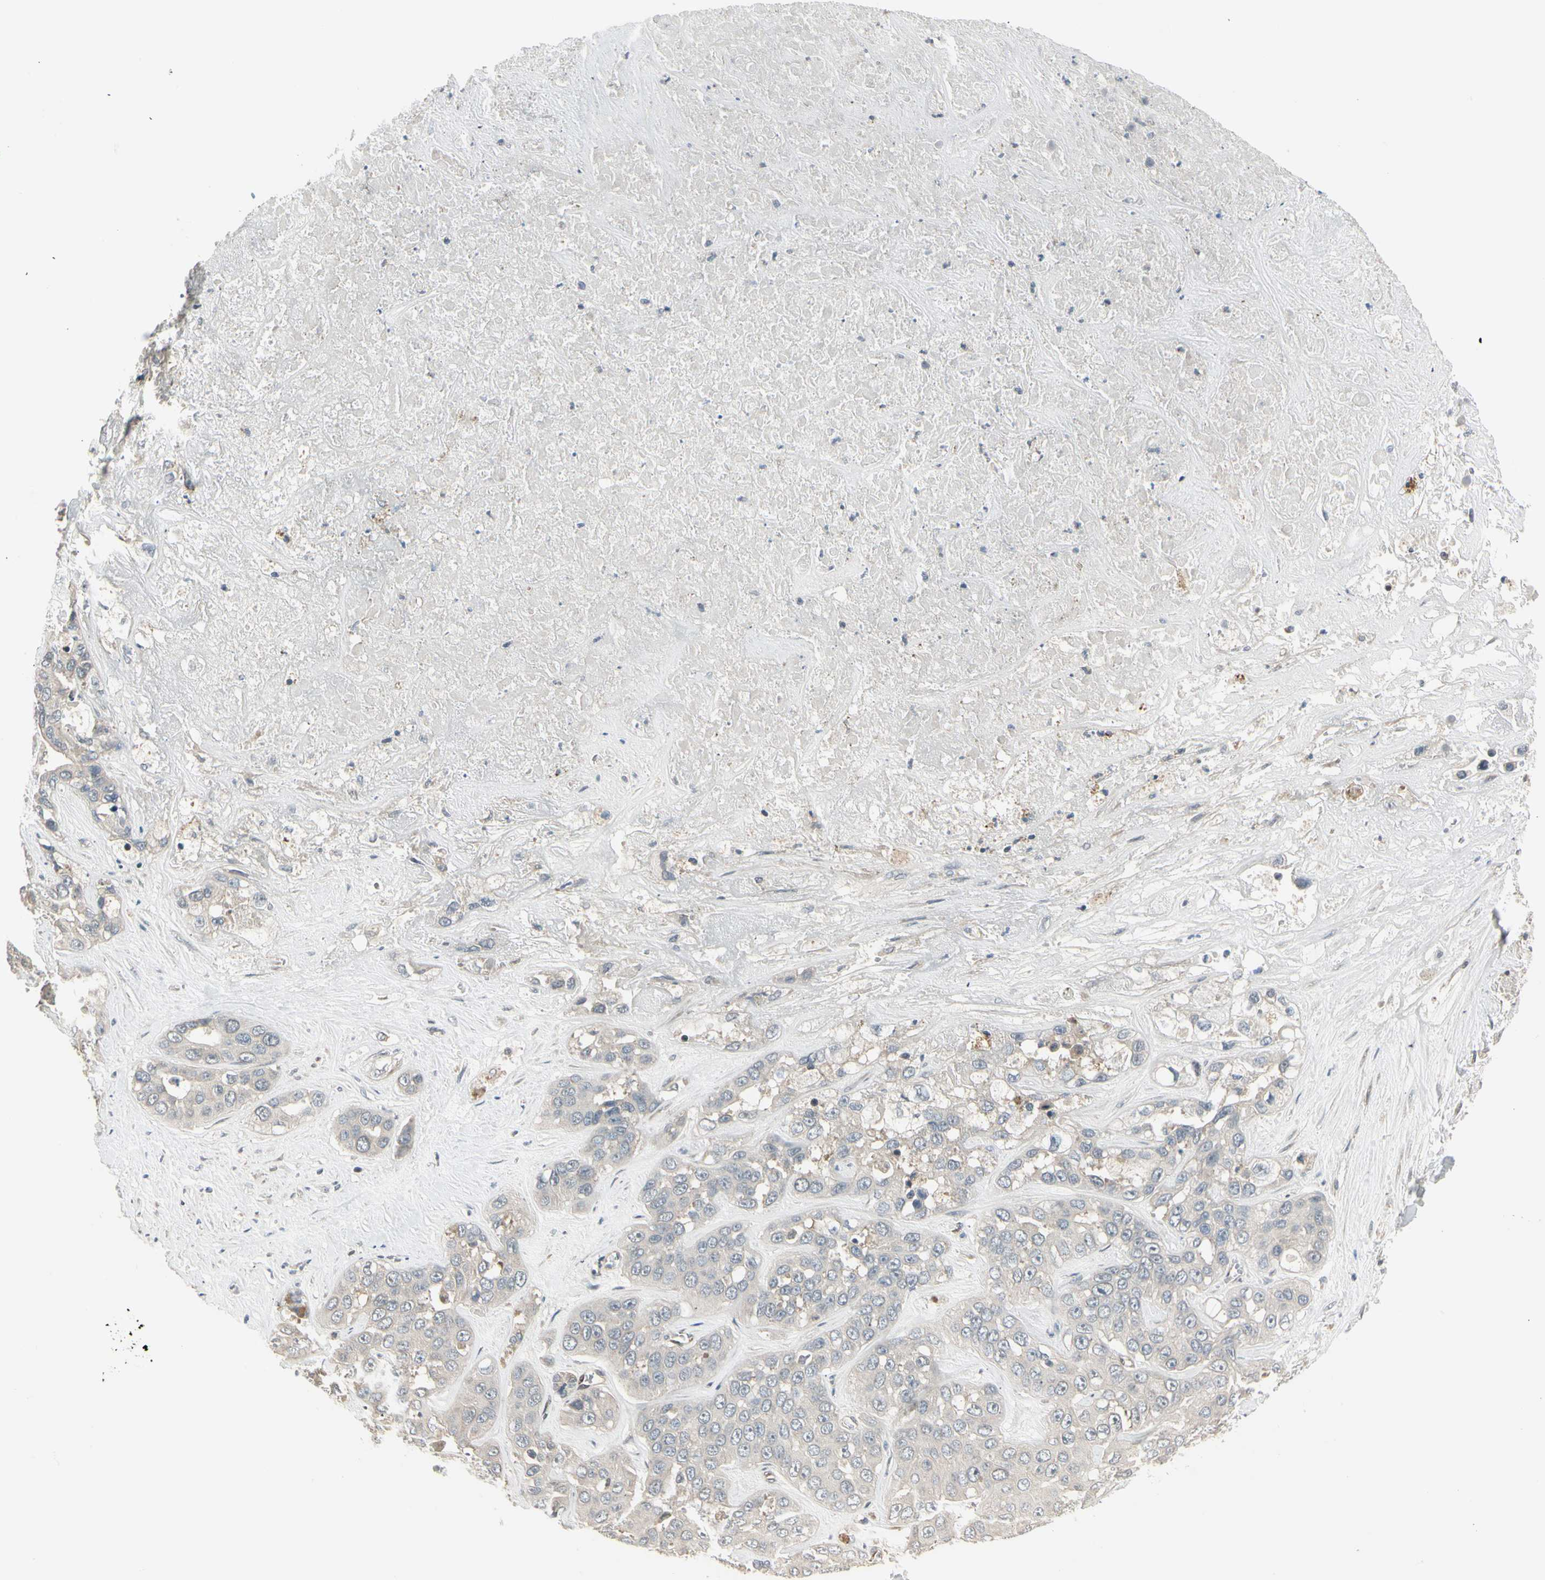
{"staining": {"intensity": "weak", "quantity": "<25%", "location": "cytoplasmic/membranous"}, "tissue": "liver cancer", "cell_type": "Tumor cells", "image_type": "cancer", "snomed": [{"axis": "morphology", "description": "Cholangiocarcinoma"}, {"axis": "topography", "description": "Liver"}], "caption": "Tumor cells are negative for brown protein staining in liver cancer (cholangiocarcinoma). The staining was performed using DAB to visualize the protein expression in brown, while the nuclei were stained in blue with hematoxylin (Magnification: 20x).", "gene": "SVBP", "patient": {"sex": "female", "age": 52}}